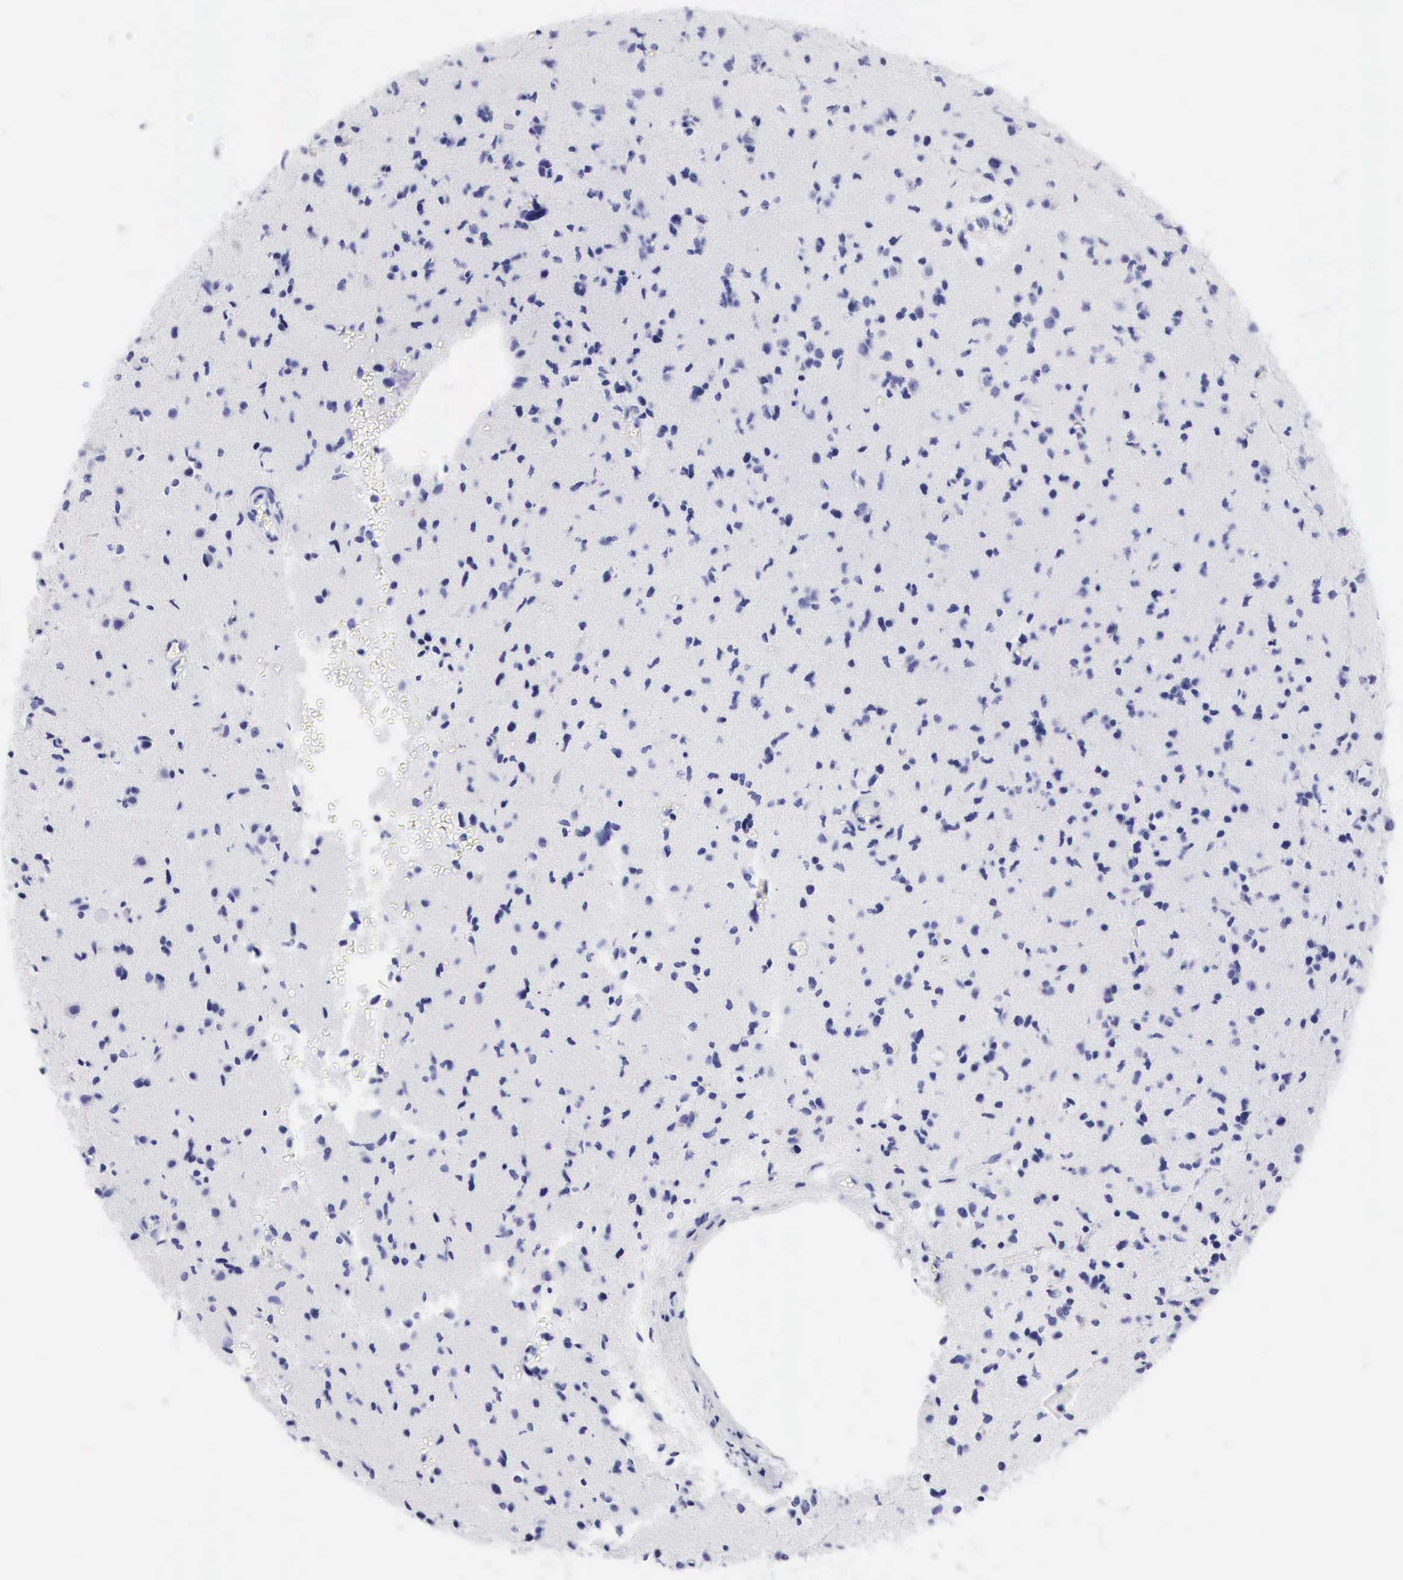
{"staining": {"intensity": "negative", "quantity": "none", "location": "none"}, "tissue": "glioma", "cell_type": "Tumor cells", "image_type": "cancer", "snomed": [{"axis": "morphology", "description": "Glioma, malignant, Low grade"}, {"axis": "topography", "description": "Brain"}], "caption": "Malignant glioma (low-grade) was stained to show a protein in brown. There is no significant positivity in tumor cells.", "gene": "TYR", "patient": {"sex": "female", "age": 46}}